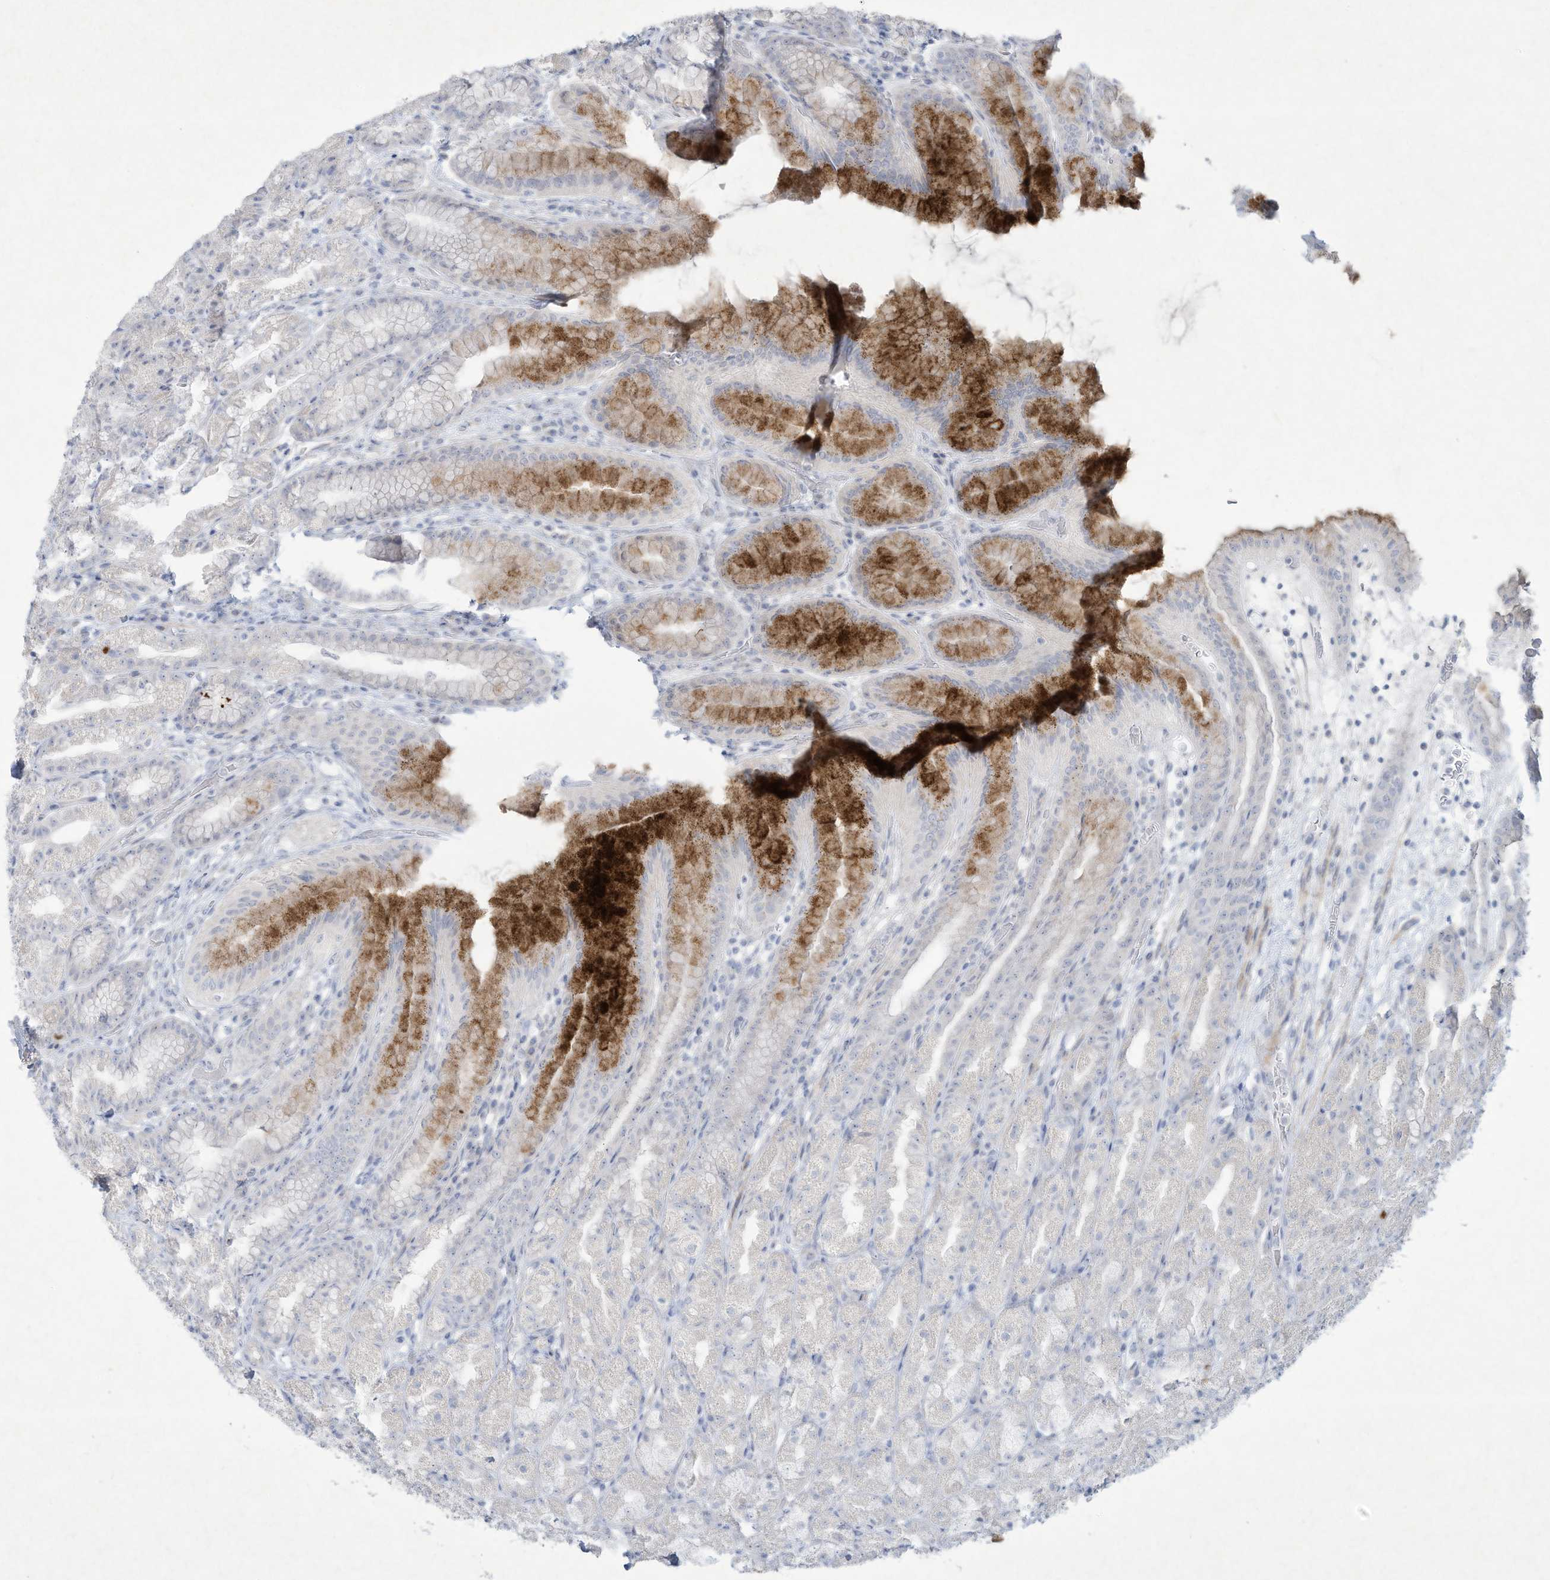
{"staining": {"intensity": "strong", "quantity": "<25%", "location": "cytoplasmic/membranous,nuclear"}, "tissue": "stomach", "cell_type": "Glandular cells", "image_type": "normal", "snomed": [{"axis": "morphology", "description": "Normal tissue, NOS"}, {"axis": "topography", "description": "Stomach, upper"}], "caption": "Immunohistochemistry micrograph of benign stomach: human stomach stained using immunohistochemistry reveals medium levels of strong protein expression localized specifically in the cytoplasmic/membranous,nuclear of glandular cells, appearing as a cytoplasmic/membranous,nuclear brown color.", "gene": "PAX6", "patient": {"sex": "male", "age": 68}}